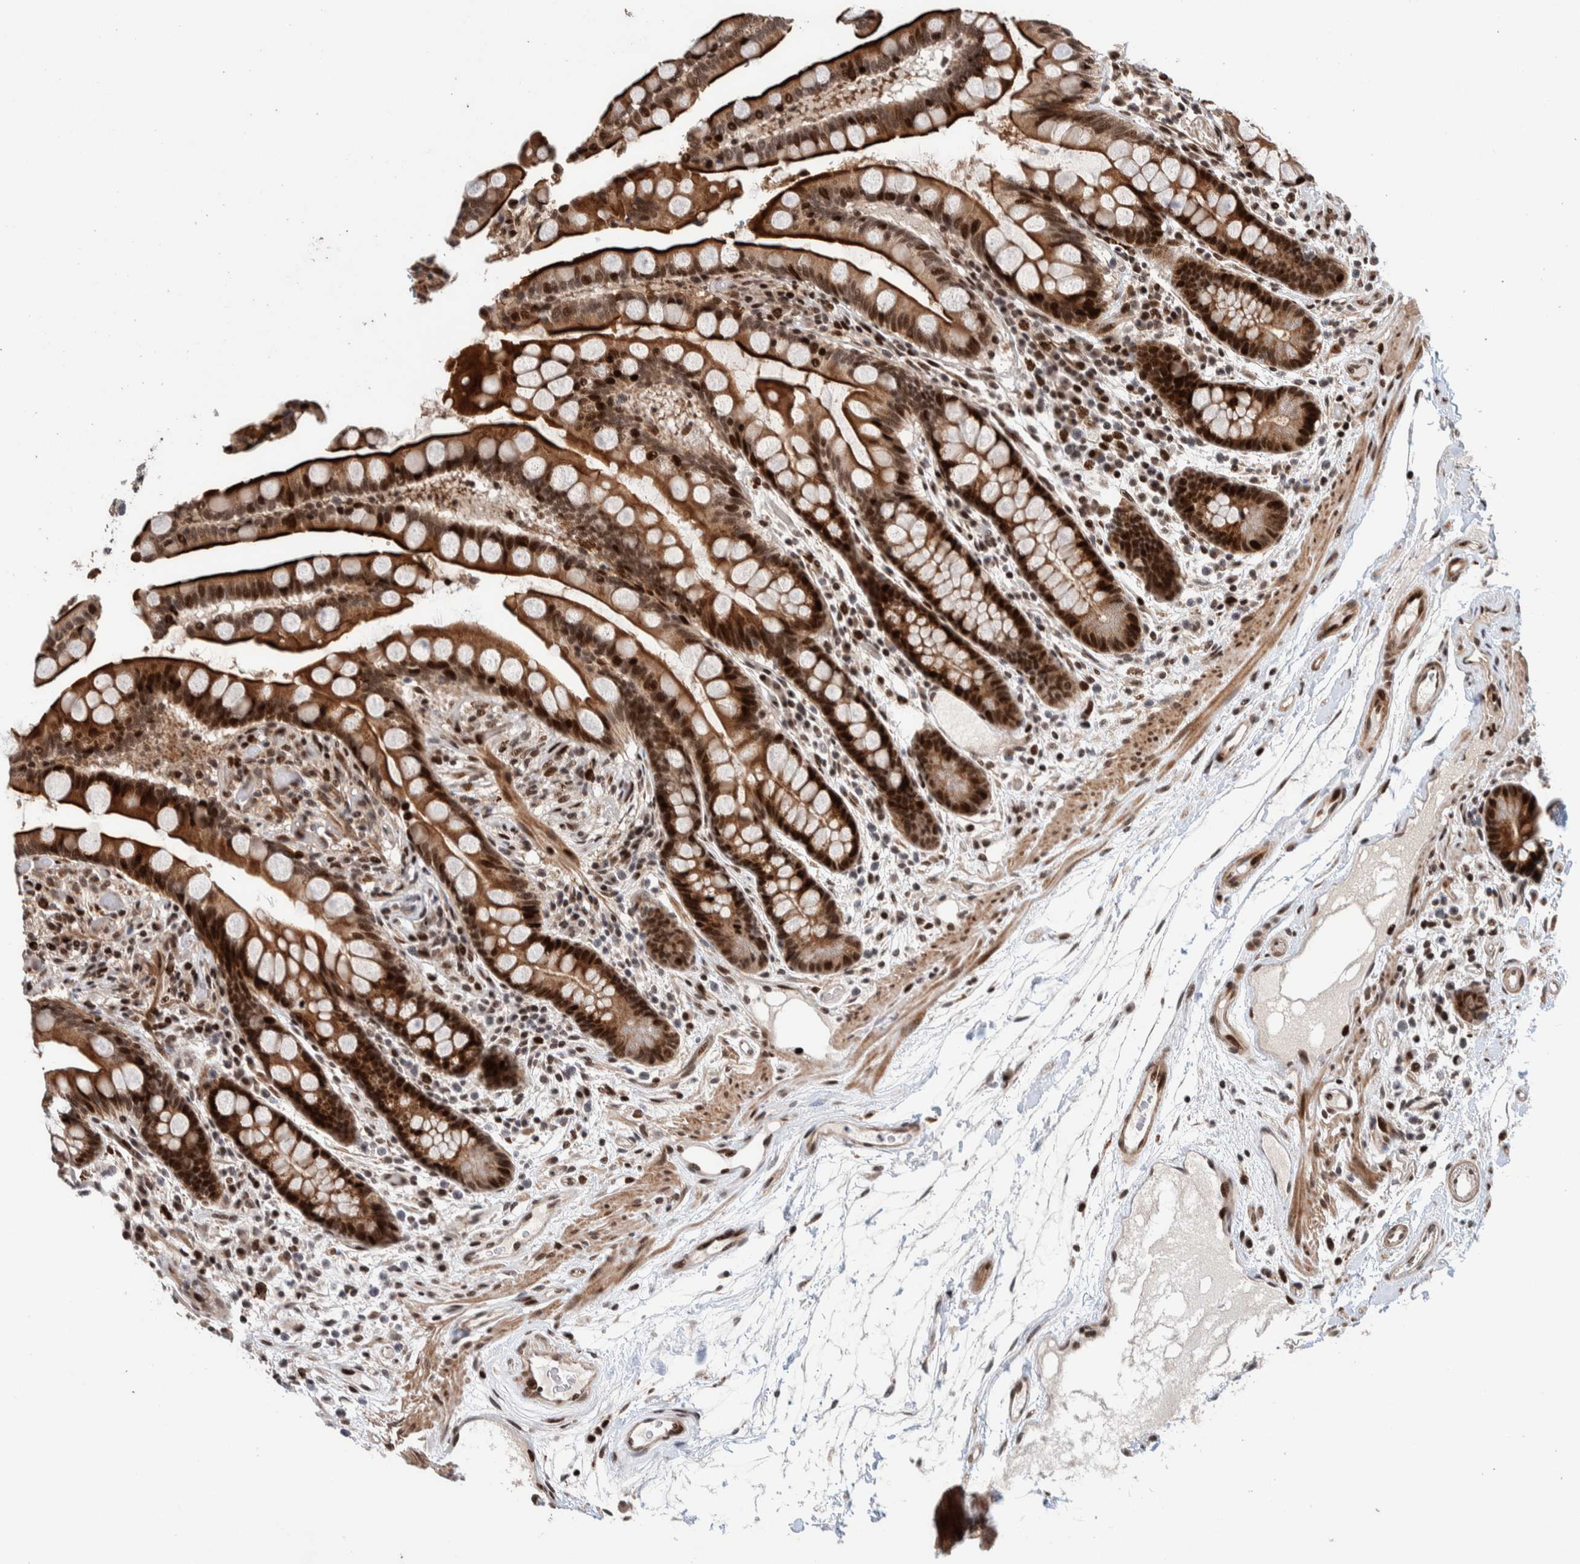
{"staining": {"intensity": "moderate", "quantity": "25%-75%", "location": "nuclear"}, "tissue": "colon", "cell_type": "Endothelial cells", "image_type": "normal", "snomed": [{"axis": "morphology", "description": "Normal tissue, NOS"}, {"axis": "topography", "description": "Colon"}], "caption": "This micrograph displays benign colon stained with immunohistochemistry to label a protein in brown. The nuclear of endothelial cells show moderate positivity for the protein. Nuclei are counter-stained blue.", "gene": "CHD4", "patient": {"sex": "male", "age": 73}}